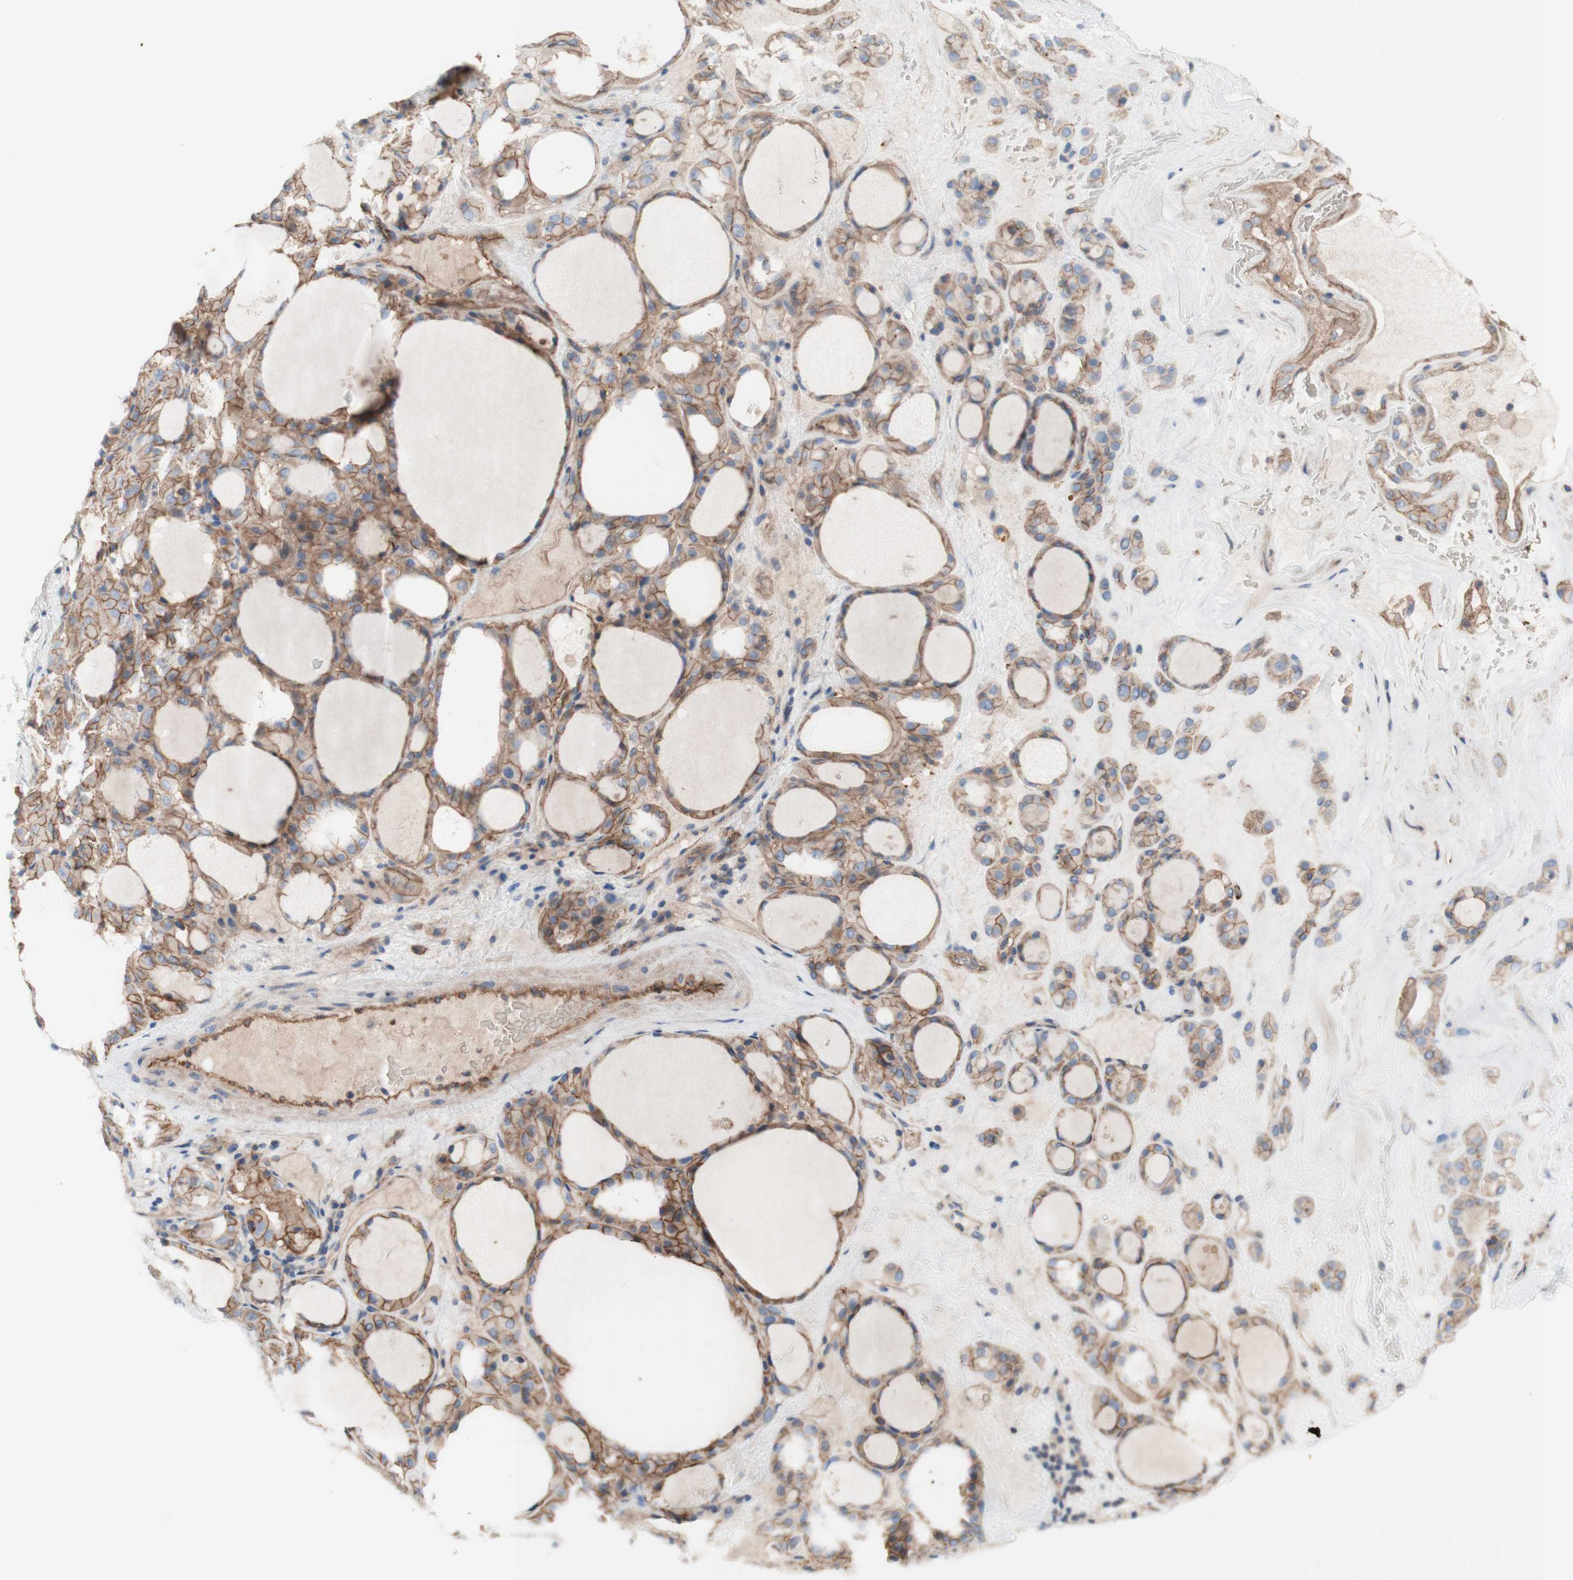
{"staining": {"intensity": "moderate", "quantity": ">75%", "location": "cytoplasmic/membranous"}, "tissue": "thyroid gland", "cell_type": "Glandular cells", "image_type": "normal", "snomed": [{"axis": "morphology", "description": "Normal tissue, NOS"}, {"axis": "morphology", "description": "Carcinoma, NOS"}, {"axis": "topography", "description": "Thyroid gland"}], "caption": "A medium amount of moderate cytoplasmic/membranous staining is appreciated in approximately >75% of glandular cells in unremarkable thyroid gland.", "gene": "CD46", "patient": {"sex": "female", "age": 86}}